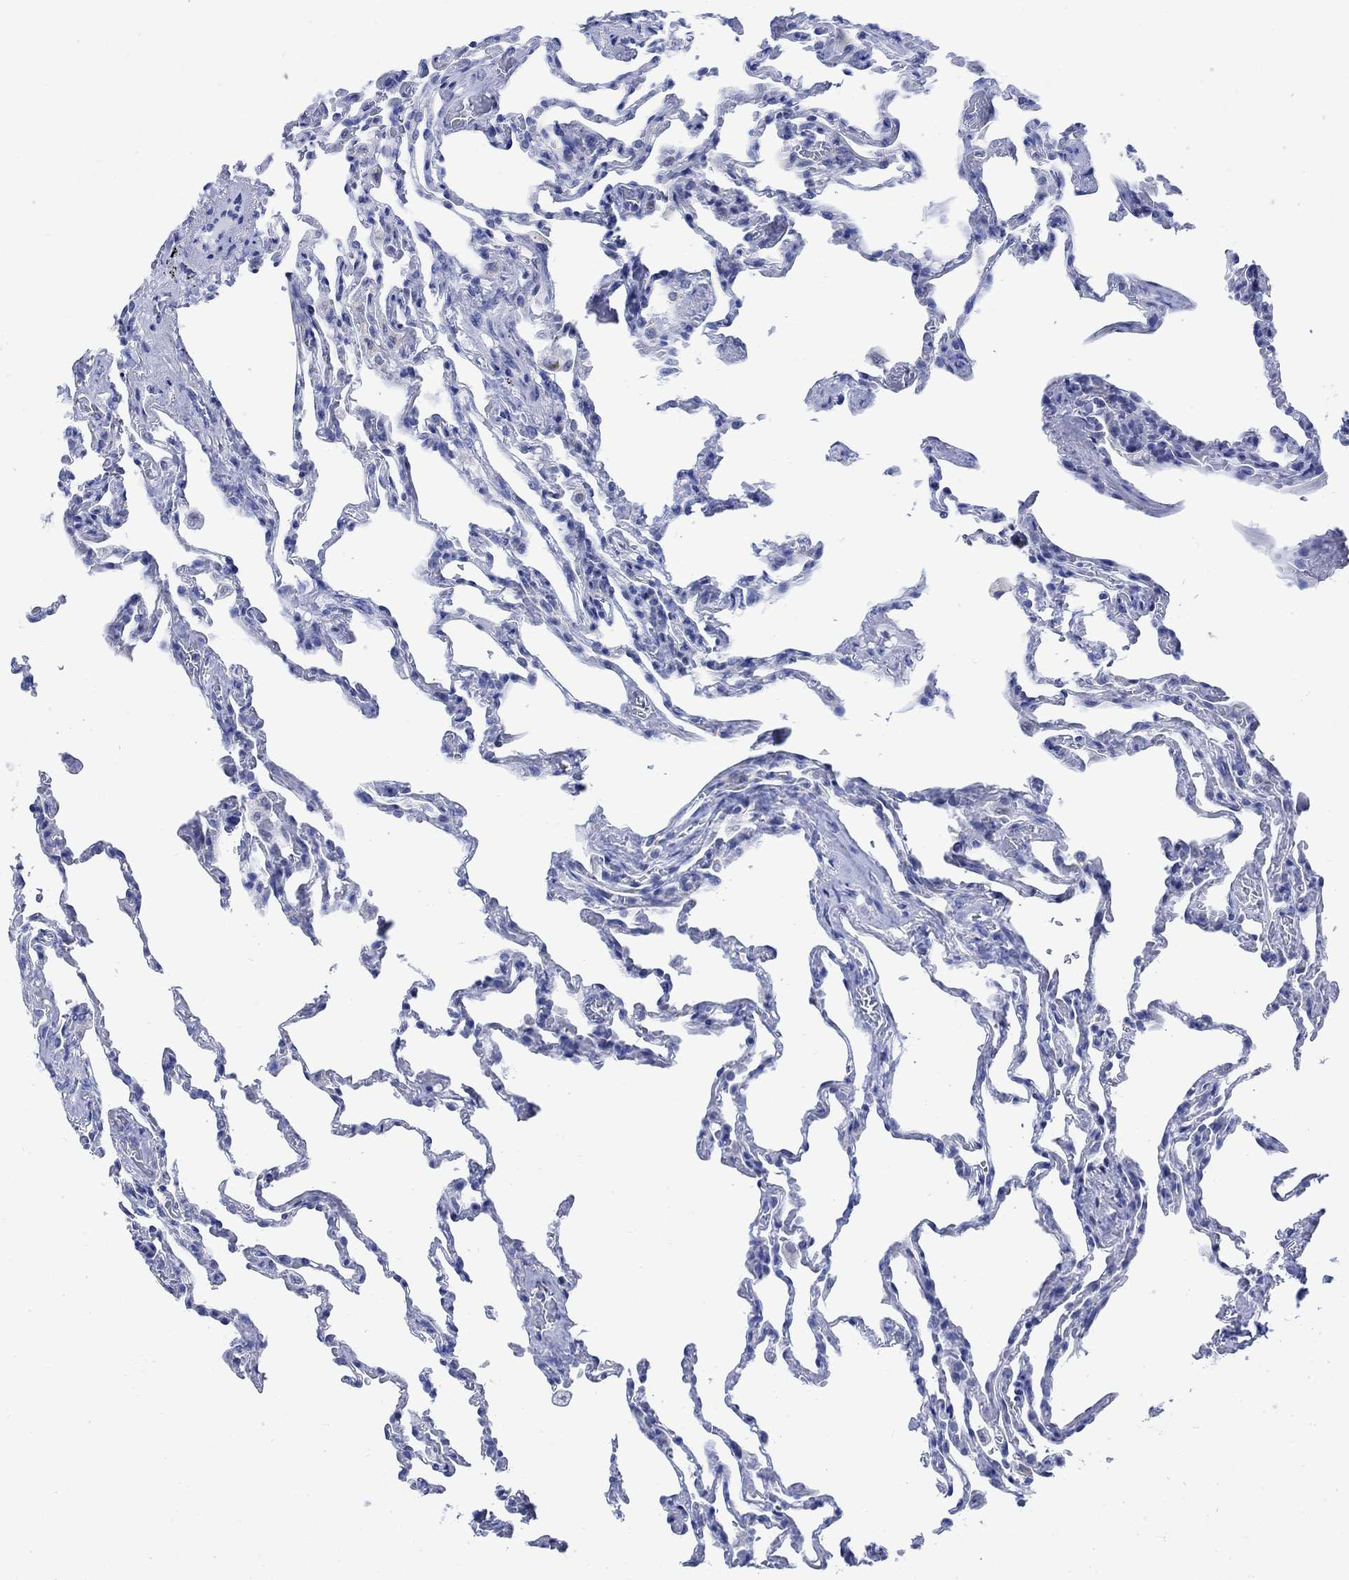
{"staining": {"intensity": "negative", "quantity": "none", "location": "none"}, "tissue": "lung", "cell_type": "Alveolar cells", "image_type": "normal", "snomed": [{"axis": "morphology", "description": "Normal tissue, NOS"}, {"axis": "topography", "description": "Lung"}], "caption": "High power microscopy photomicrograph of an IHC micrograph of unremarkable lung, revealing no significant positivity in alveolar cells. Nuclei are stained in blue.", "gene": "CPLX1", "patient": {"sex": "female", "age": 43}}